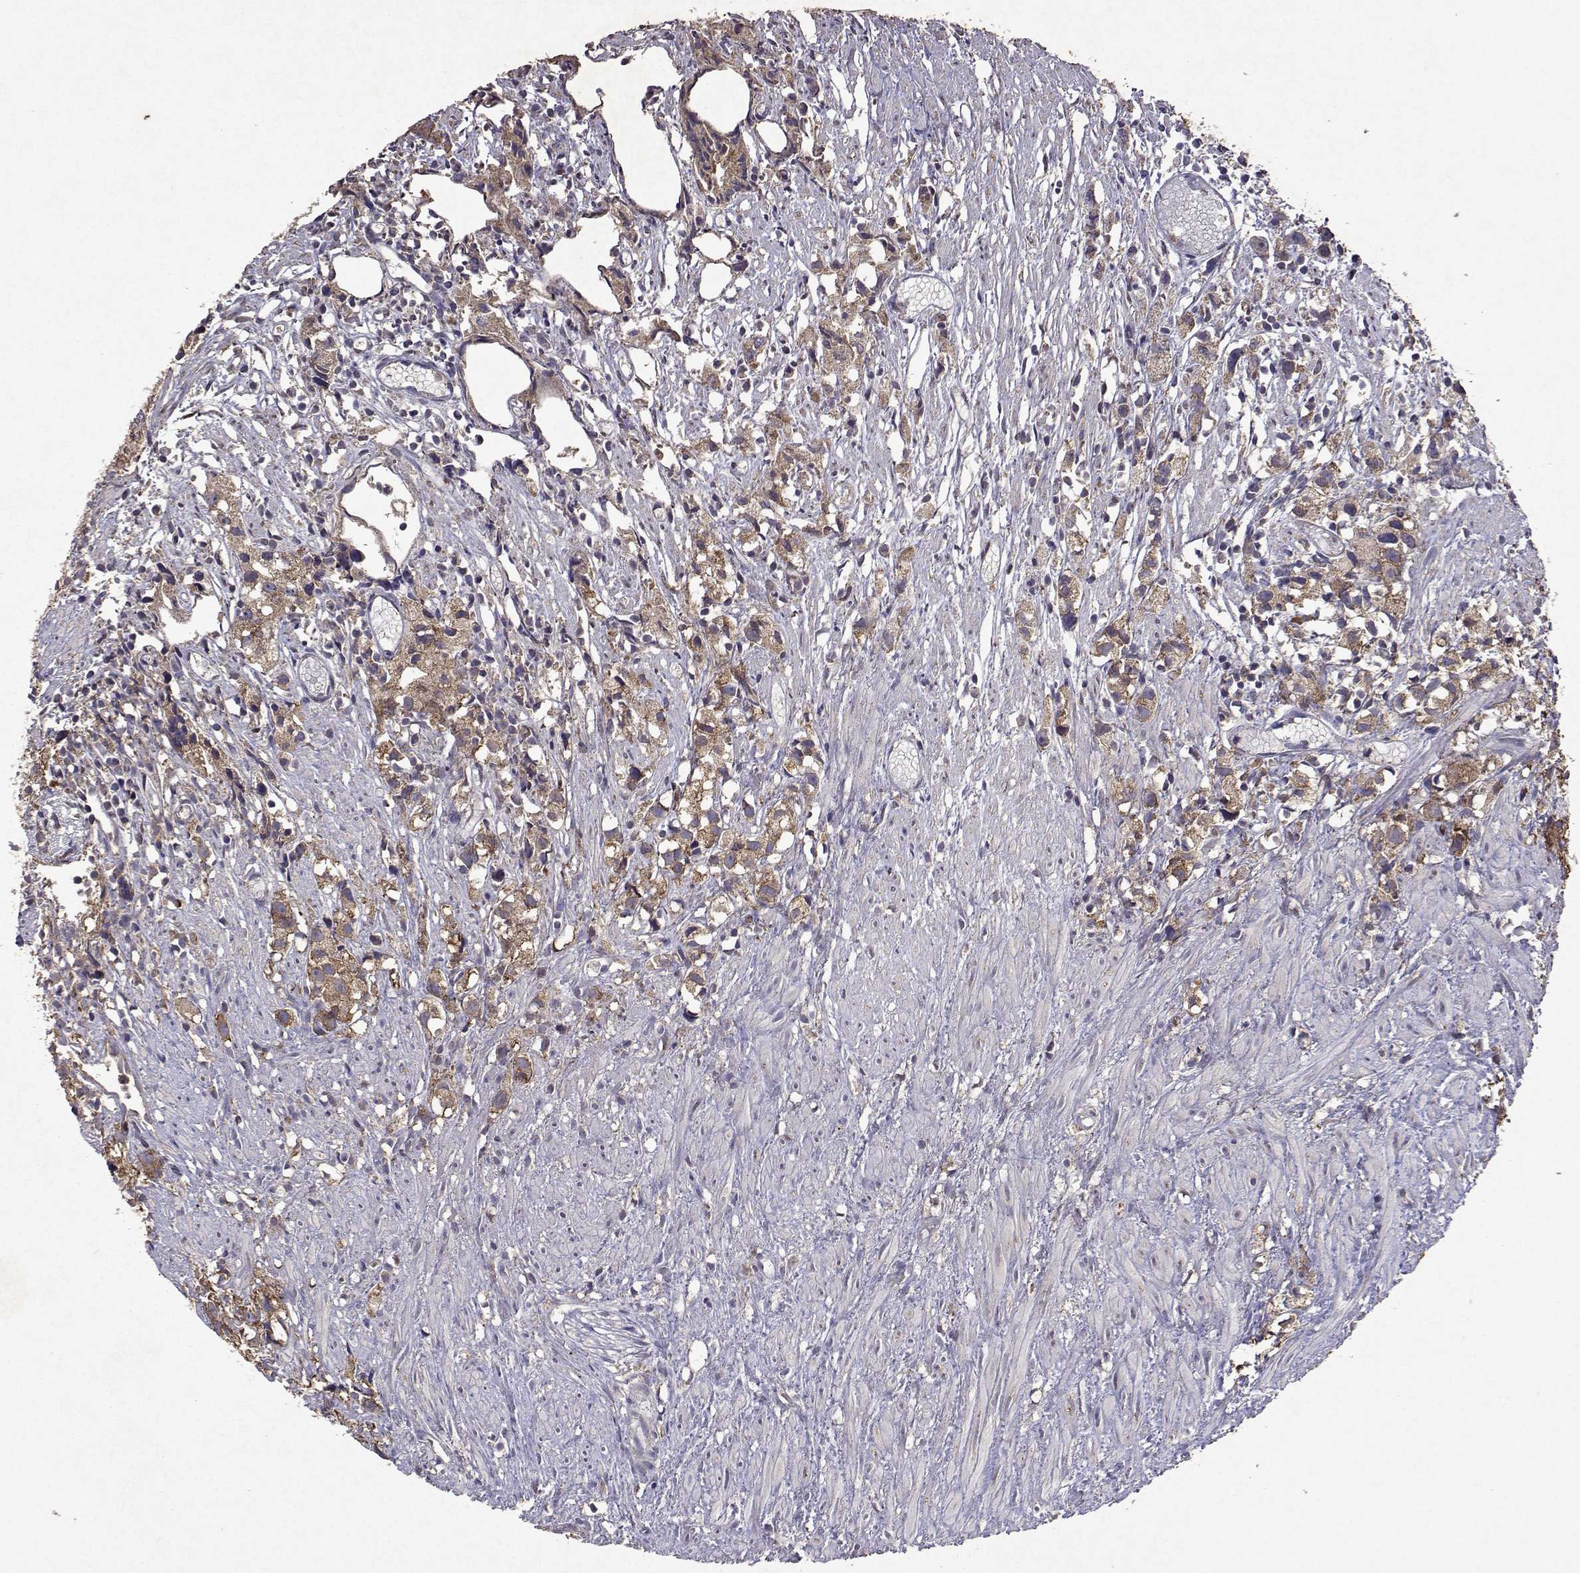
{"staining": {"intensity": "weak", "quantity": ">75%", "location": "cytoplasmic/membranous"}, "tissue": "prostate cancer", "cell_type": "Tumor cells", "image_type": "cancer", "snomed": [{"axis": "morphology", "description": "Adenocarcinoma, High grade"}, {"axis": "topography", "description": "Prostate"}], "caption": "Human high-grade adenocarcinoma (prostate) stained with a brown dye exhibits weak cytoplasmic/membranous positive positivity in approximately >75% of tumor cells.", "gene": "TARBP2", "patient": {"sex": "male", "age": 68}}